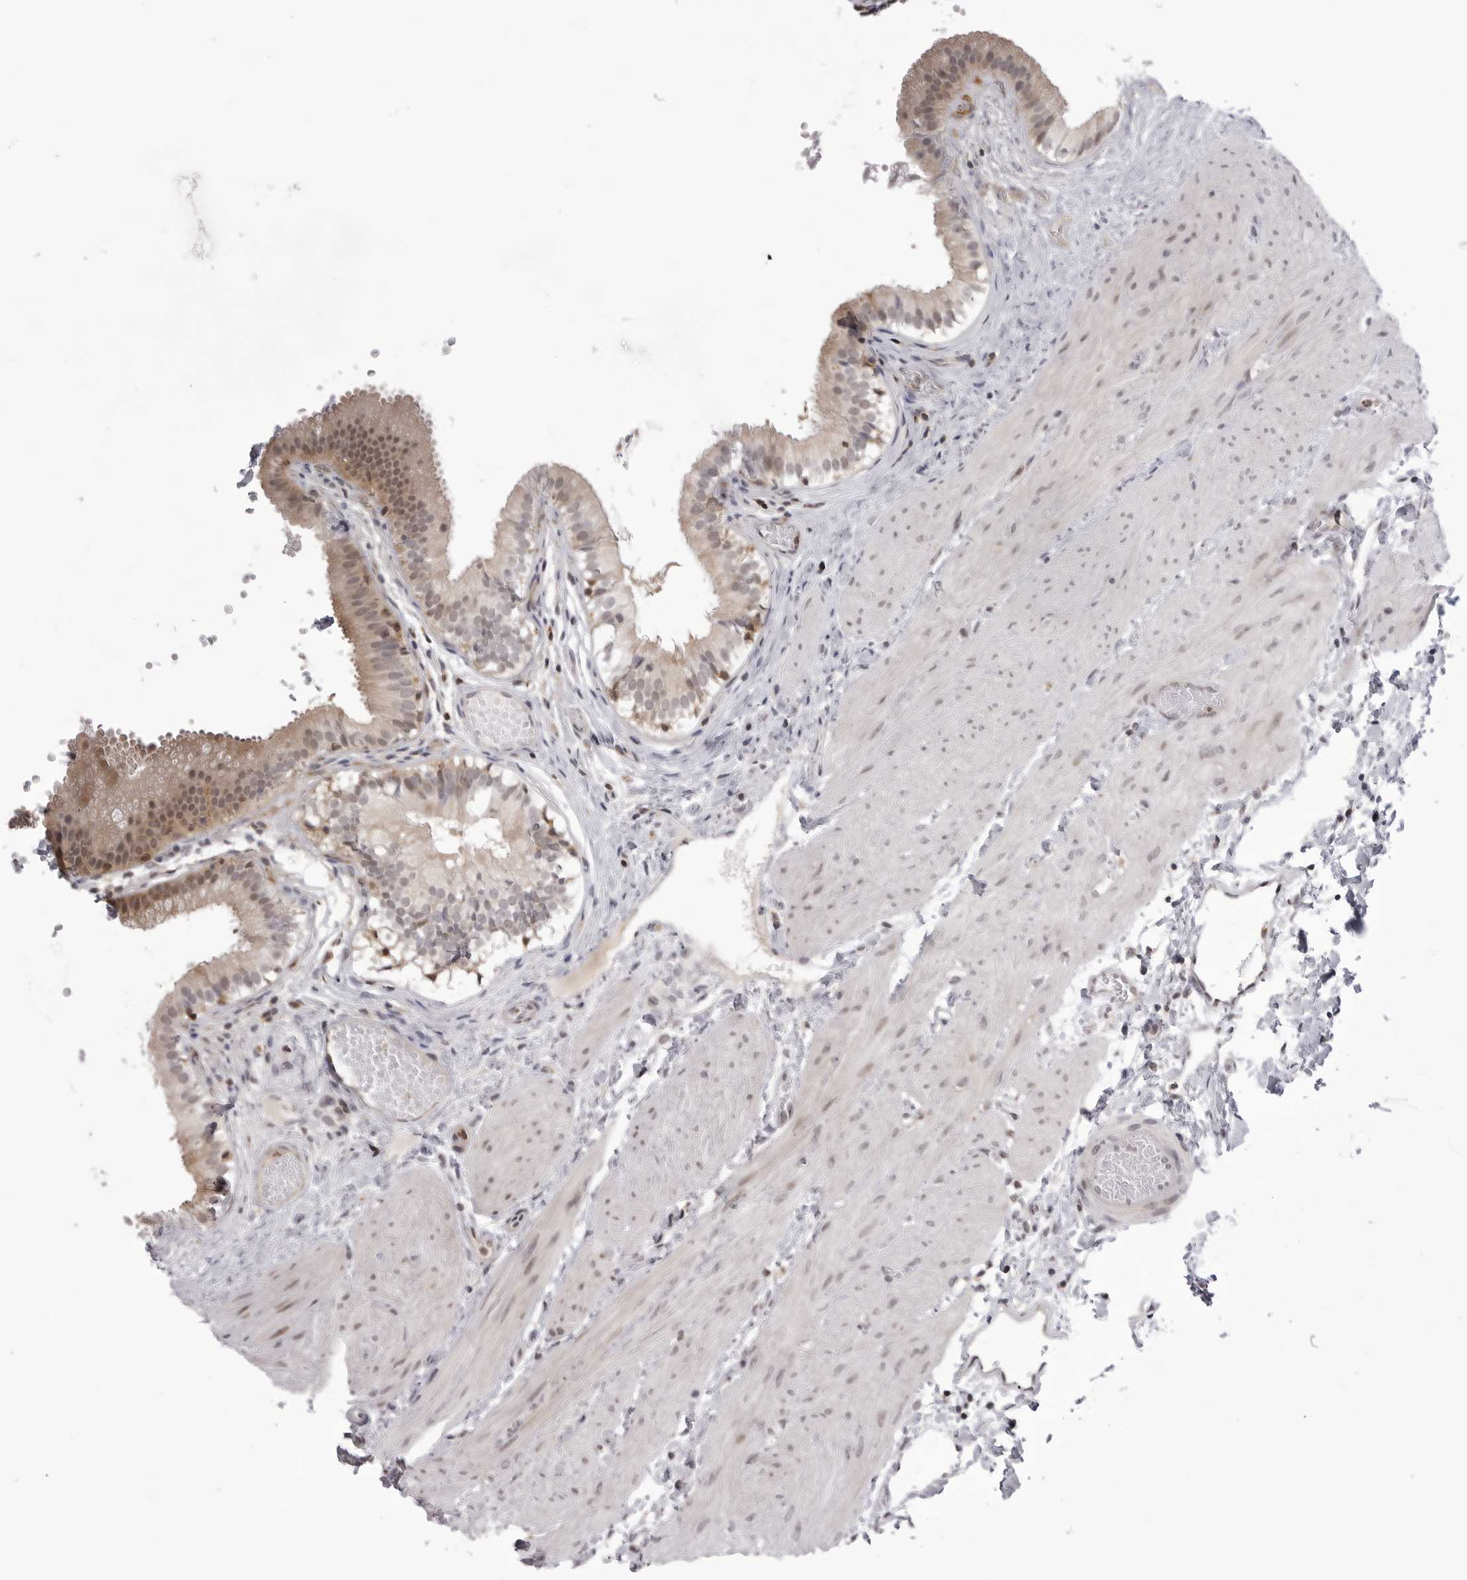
{"staining": {"intensity": "moderate", "quantity": ">75%", "location": "cytoplasmic/membranous"}, "tissue": "gallbladder", "cell_type": "Glandular cells", "image_type": "normal", "snomed": [{"axis": "morphology", "description": "Normal tissue, NOS"}, {"axis": "topography", "description": "Gallbladder"}], "caption": "Immunohistochemical staining of benign gallbladder reveals medium levels of moderate cytoplasmic/membranous staining in about >75% of glandular cells. The staining is performed using DAB (3,3'-diaminobenzidine) brown chromogen to label protein expression. The nuclei are counter-stained blue using hematoxylin.", "gene": "PTK2B", "patient": {"sex": "female", "age": 26}}